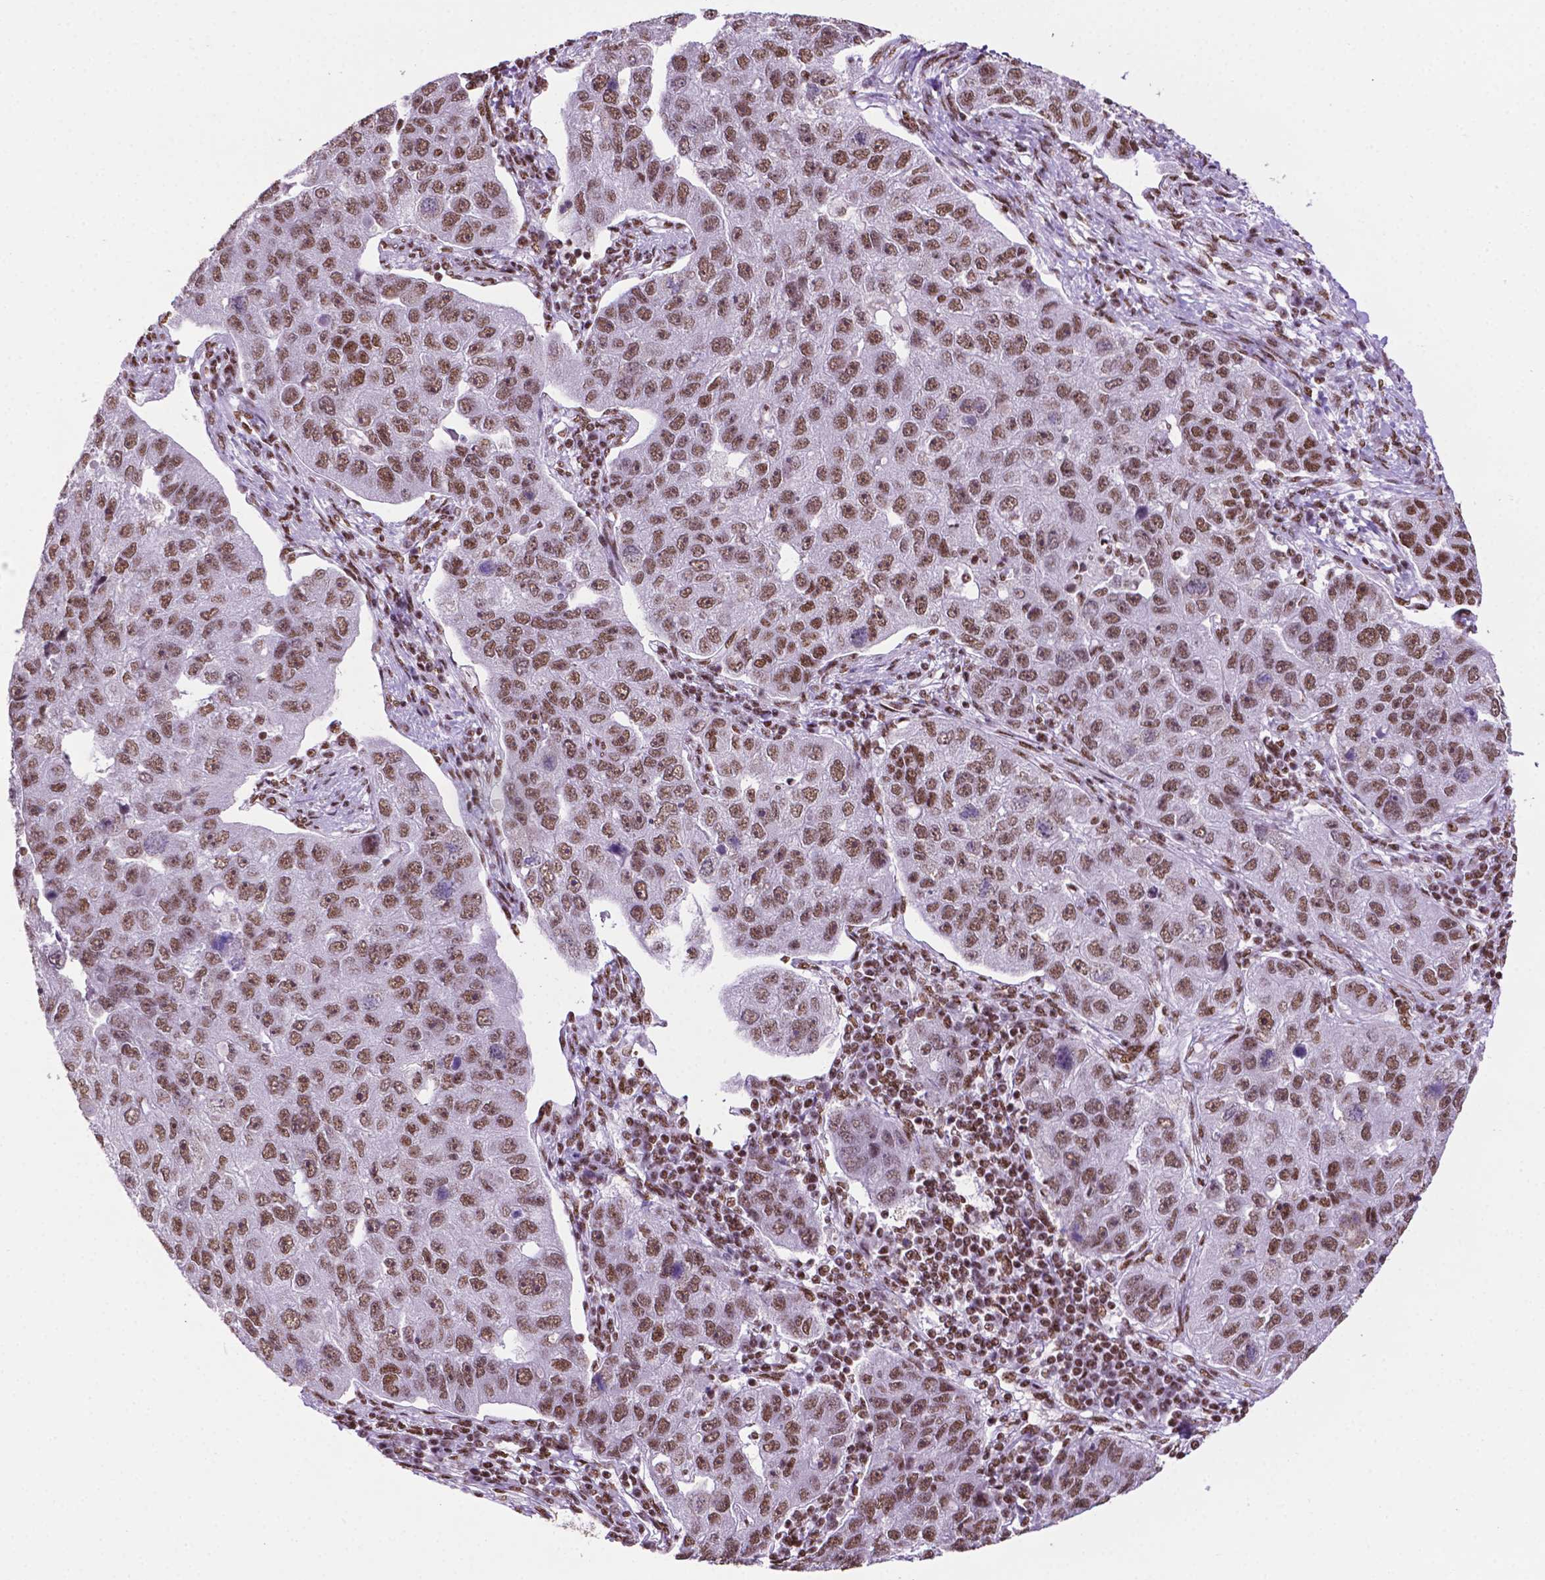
{"staining": {"intensity": "moderate", "quantity": ">75%", "location": "nuclear"}, "tissue": "pancreatic cancer", "cell_type": "Tumor cells", "image_type": "cancer", "snomed": [{"axis": "morphology", "description": "Adenocarcinoma, NOS"}, {"axis": "topography", "description": "Pancreas"}], "caption": "Immunohistochemical staining of pancreatic cancer (adenocarcinoma) shows medium levels of moderate nuclear protein staining in about >75% of tumor cells.", "gene": "CCAR2", "patient": {"sex": "female", "age": 61}}